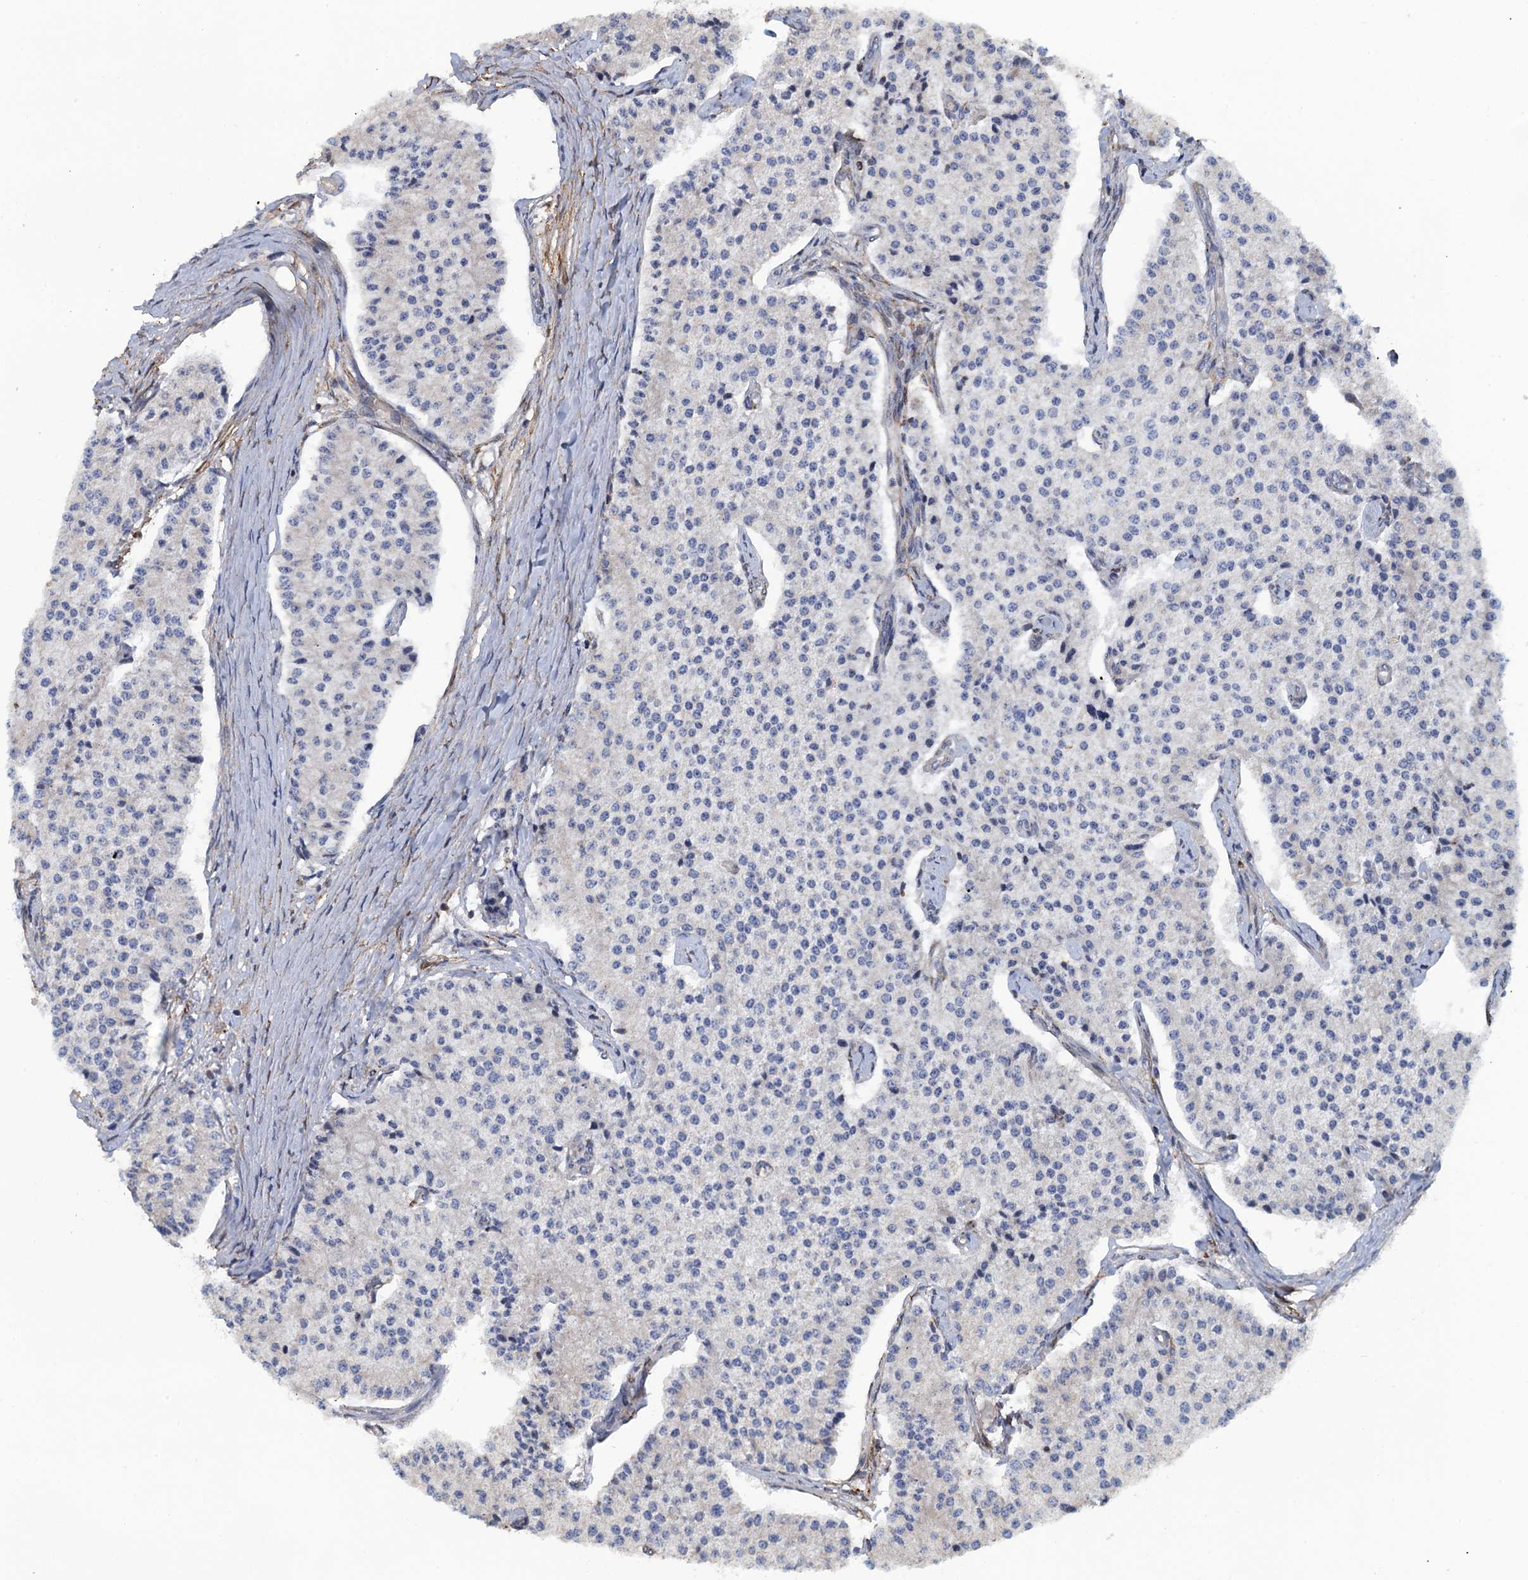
{"staining": {"intensity": "negative", "quantity": "none", "location": "none"}, "tissue": "carcinoid", "cell_type": "Tumor cells", "image_type": "cancer", "snomed": [{"axis": "morphology", "description": "Carcinoid, malignant, NOS"}, {"axis": "topography", "description": "Colon"}], "caption": "Immunohistochemical staining of human malignant carcinoid exhibits no significant expression in tumor cells. (Brightfield microscopy of DAB immunohistochemistry at high magnification).", "gene": "POGLUT3", "patient": {"sex": "female", "age": 52}}